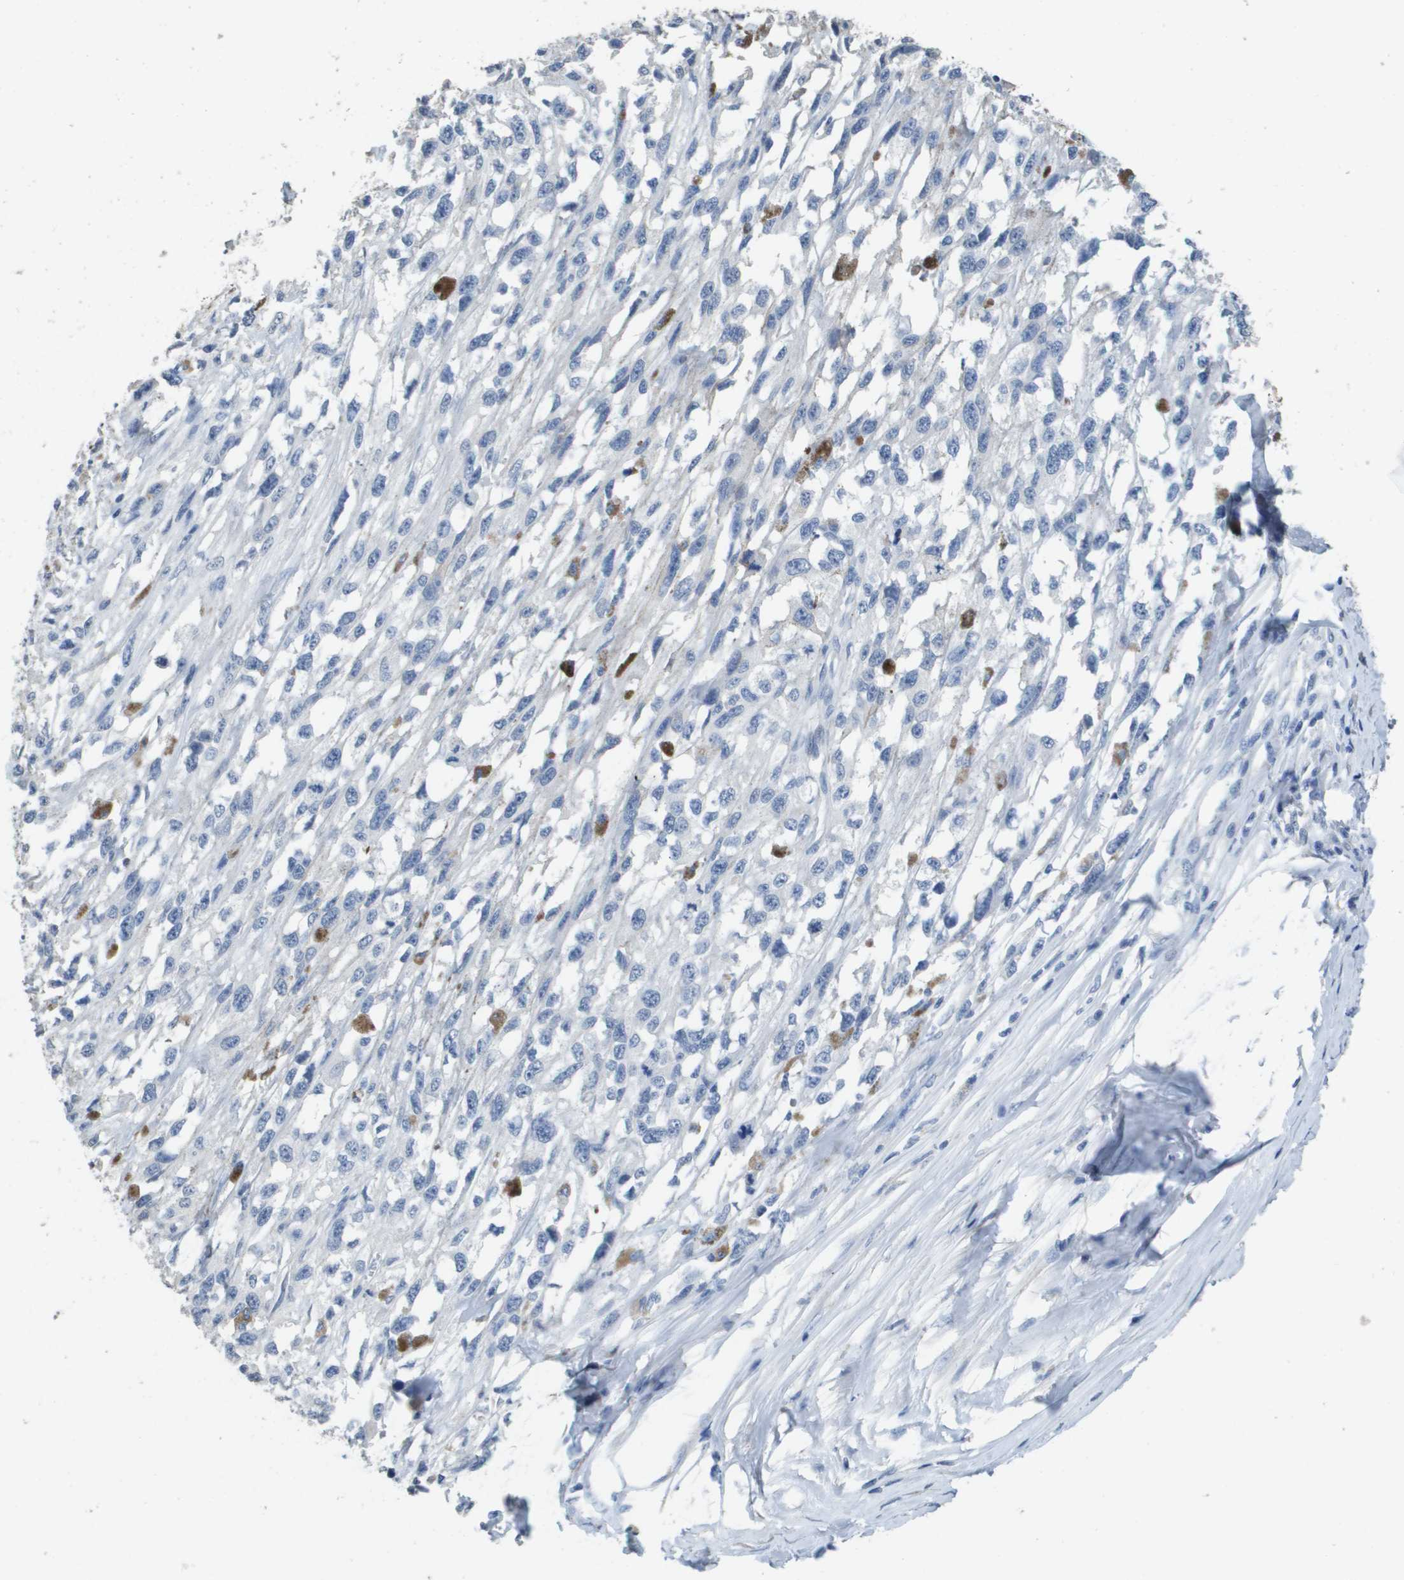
{"staining": {"intensity": "negative", "quantity": "none", "location": "none"}, "tissue": "melanoma", "cell_type": "Tumor cells", "image_type": "cancer", "snomed": [{"axis": "morphology", "description": "Malignant melanoma, Metastatic site"}, {"axis": "topography", "description": "Lymph node"}], "caption": "A micrograph of human melanoma is negative for staining in tumor cells.", "gene": "MT3", "patient": {"sex": "male", "age": 59}}